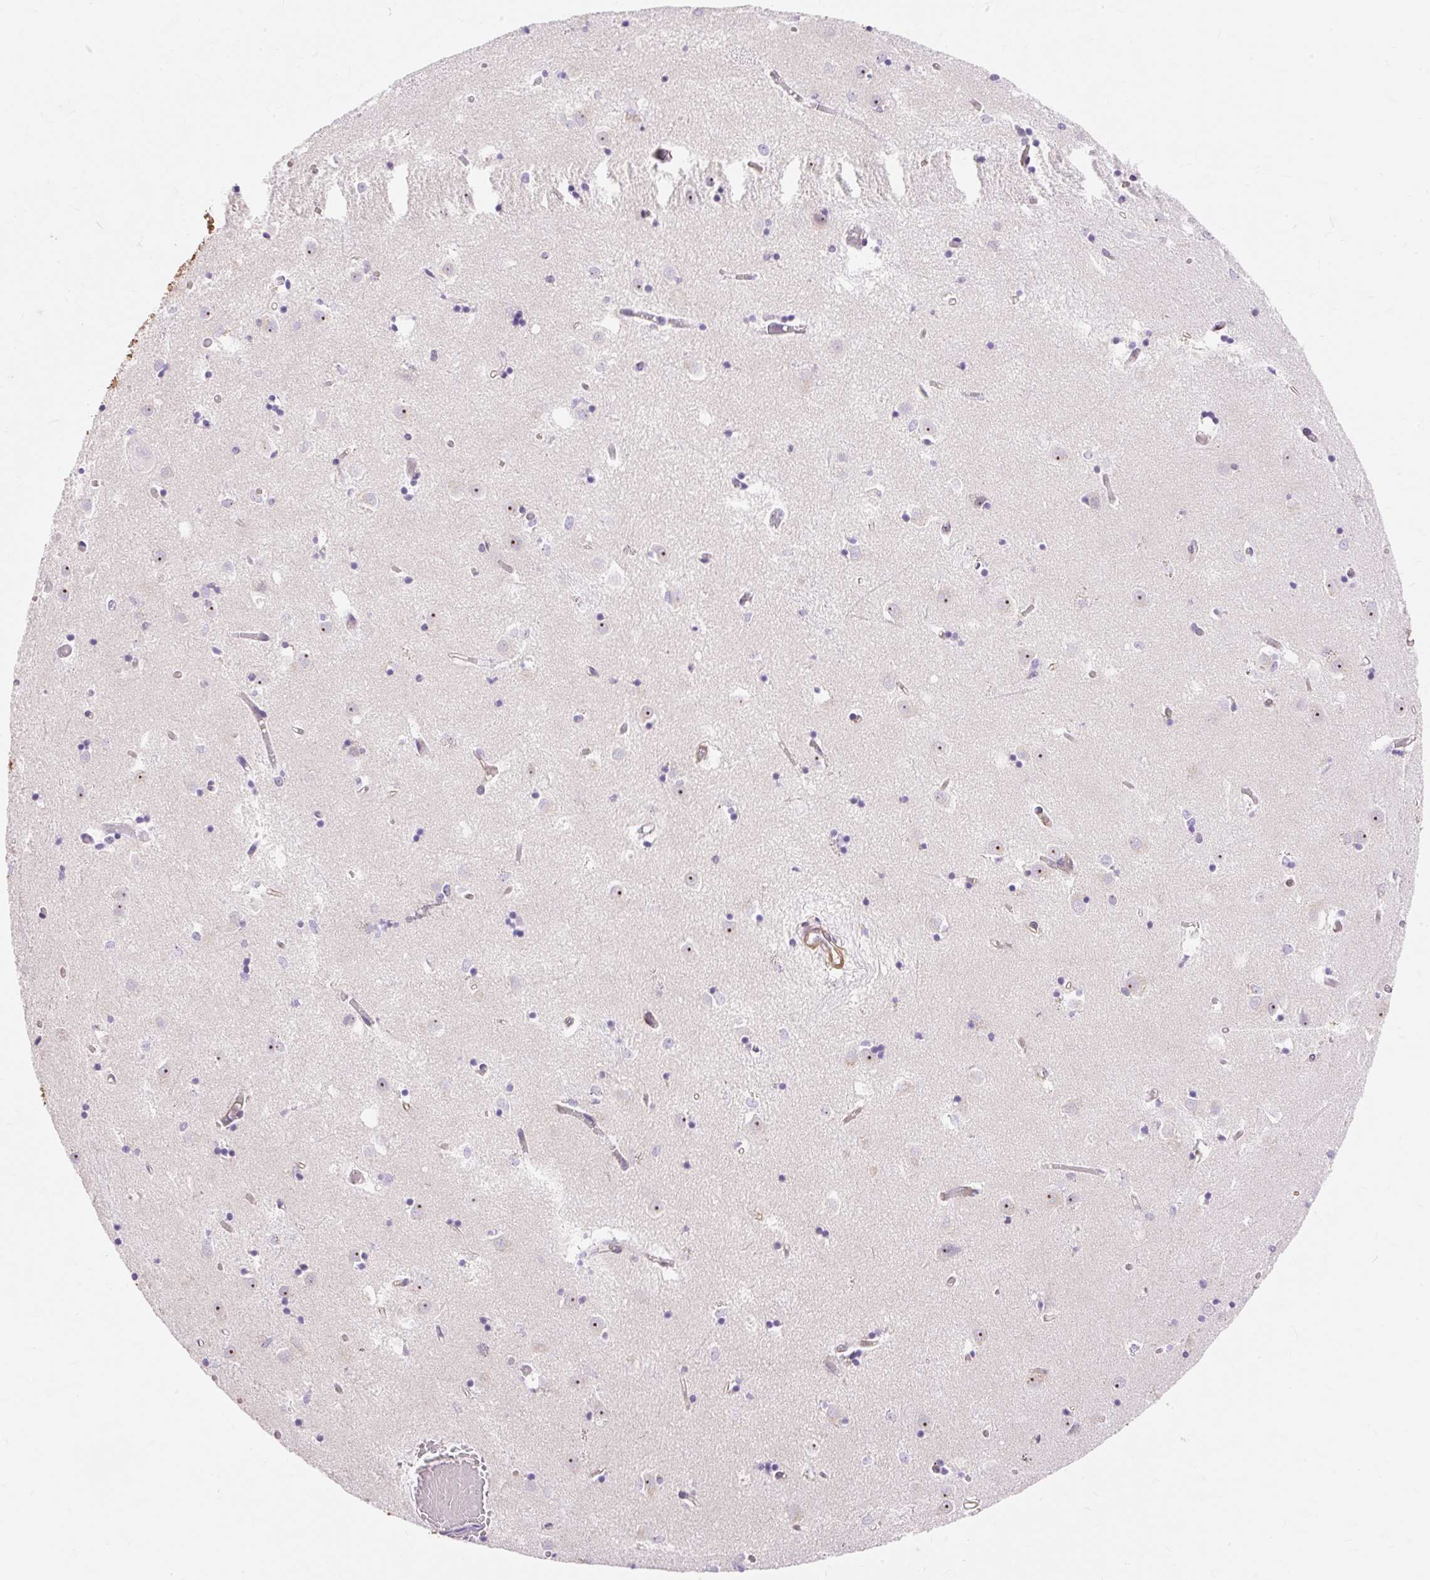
{"staining": {"intensity": "weak", "quantity": "<25%", "location": "nuclear"}, "tissue": "caudate", "cell_type": "Glial cells", "image_type": "normal", "snomed": [{"axis": "morphology", "description": "Normal tissue, NOS"}, {"axis": "topography", "description": "Lateral ventricle wall"}], "caption": "DAB immunohistochemical staining of normal human caudate displays no significant positivity in glial cells. Brightfield microscopy of immunohistochemistry stained with DAB (3,3'-diaminobenzidine) (brown) and hematoxylin (blue), captured at high magnification.", "gene": "OBP2A", "patient": {"sex": "male", "age": 70}}